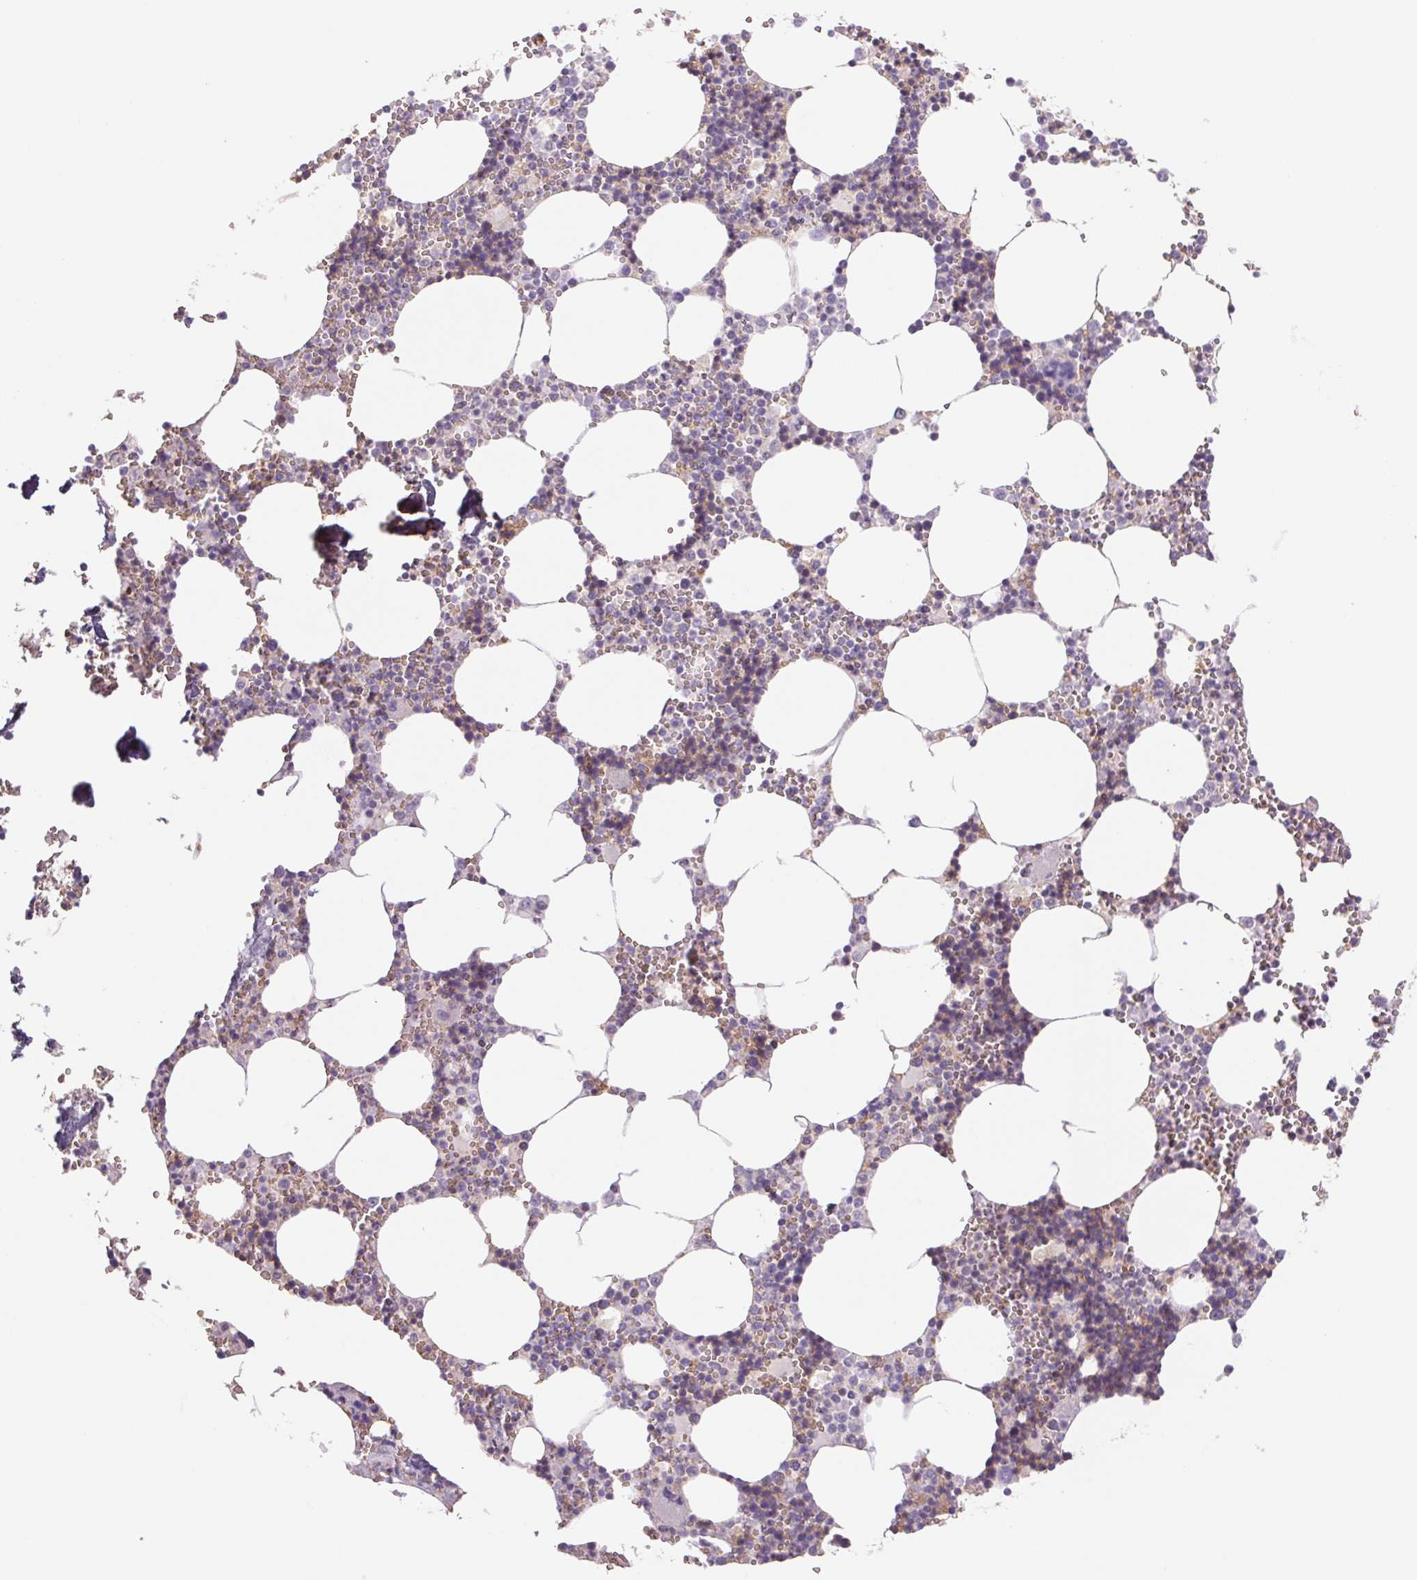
{"staining": {"intensity": "negative", "quantity": "none", "location": "none"}, "tissue": "bone marrow", "cell_type": "Hematopoietic cells", "image_type": "normal", "snomed": [{"axis": "morphology", "description": "Normal tissue, NOS"}, {"axis": "topography", "description": "Bone marrow"}], "caption": "An immunohistochemistry image of benign bone marrow is shown. There is no staining in hematopoietic cells of bone marrow. (Brightfield microscopy of DAB (3,3'-diaminobenzidine) immunohistochemistry at high magnification).", "gene": "IGFL3", "patient": {"sex": "male", "age": 54}}